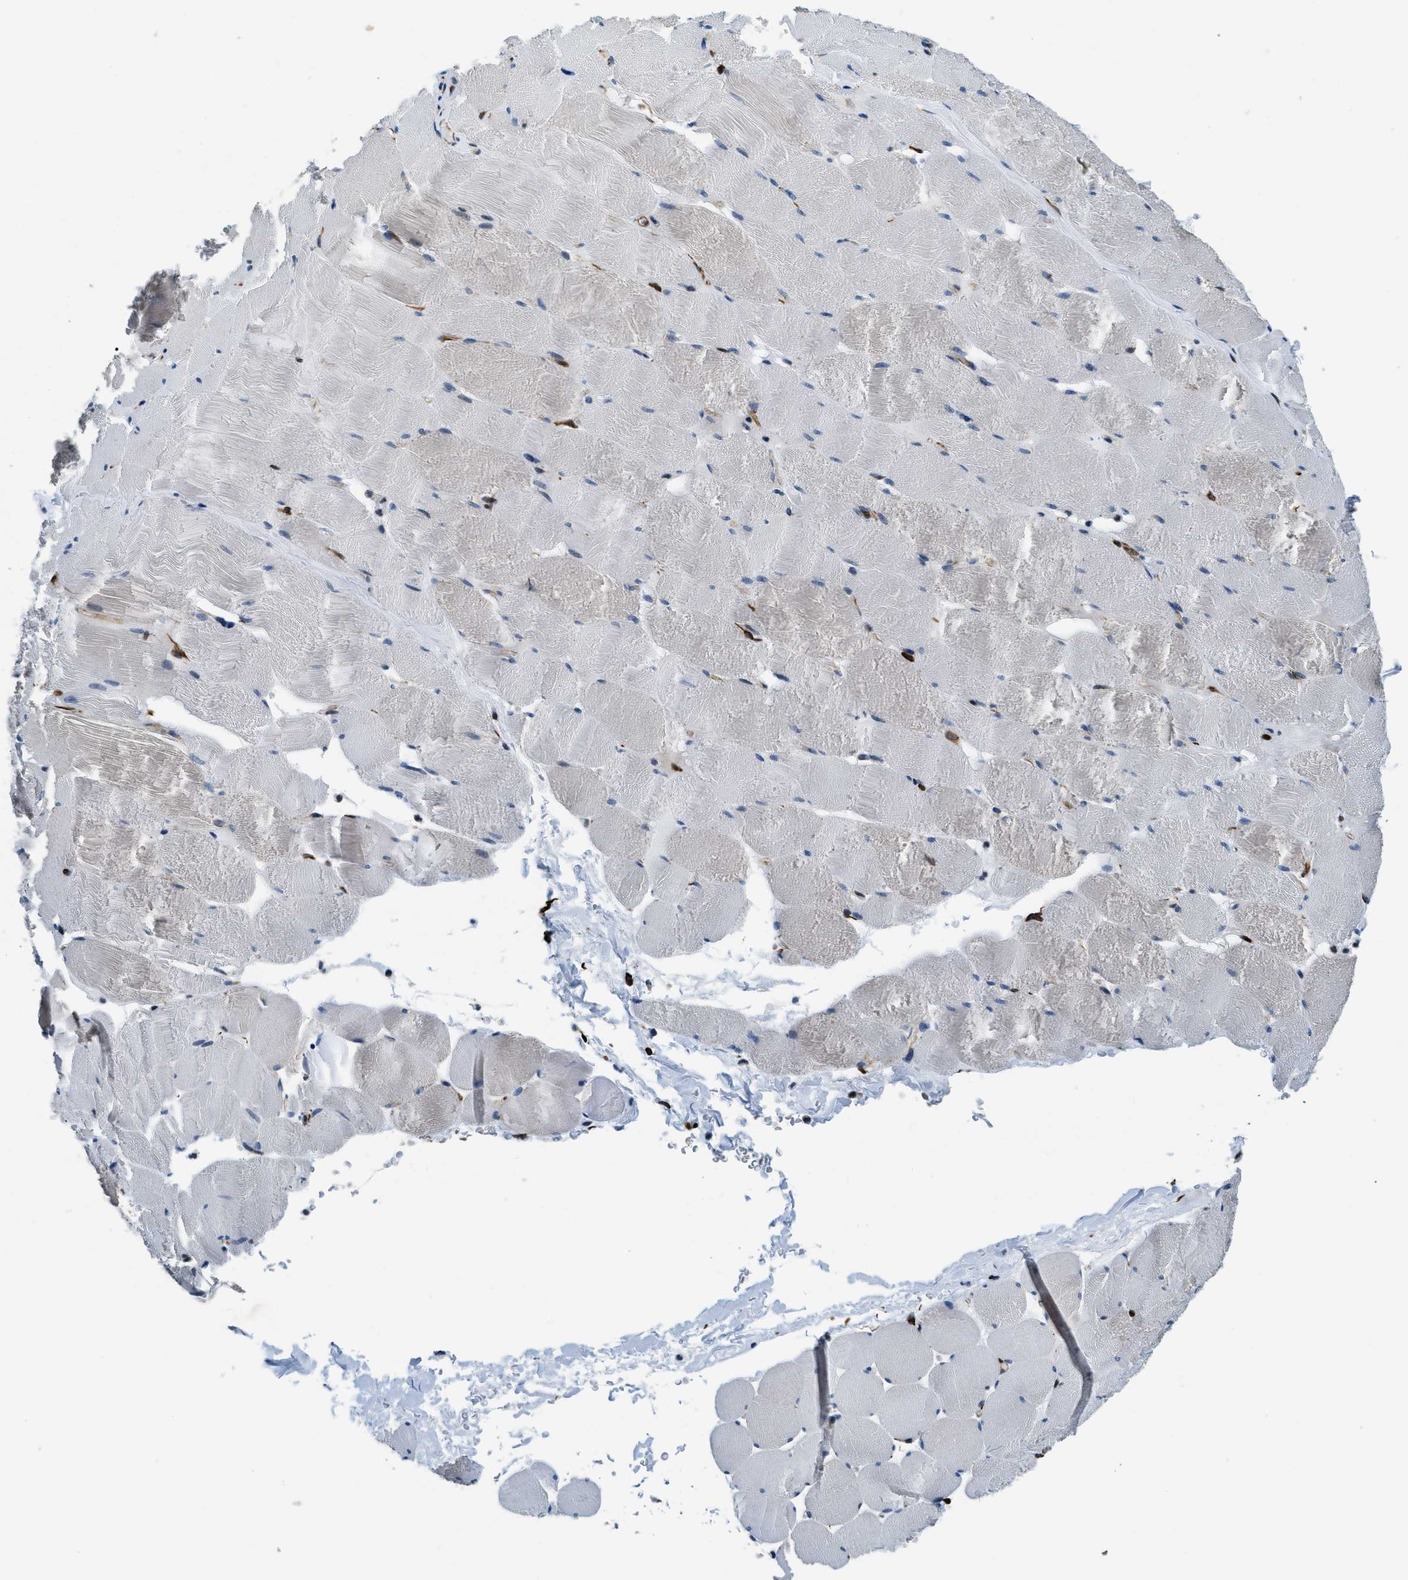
{"staining": {"intensity": "negative", "quantity": "none", "location": "none"}, "tissue": "skeletal muscle", "cell_type": "Myocytes", "image_type": "normal", "snomed": [{"axis": "morphology", "description": "Normal tissue, NOS"}, {"axis": "topography", "description": "Skeletal muscle"}], "caption": "Immunohistochemistry histopathology image of normal skeletal muscle: human skeletal muscle stained with DAB displays no significant protein expression in myocytes. (Stains: DAB (3,3'-diaminobenzidine) immunohistochemistry (IHC) with hematoxylin counter stain, Microscopy: brightfield microscopy at high magnification).", "gene": "GNS", "patient": {"sex": "male", "age": 62}}